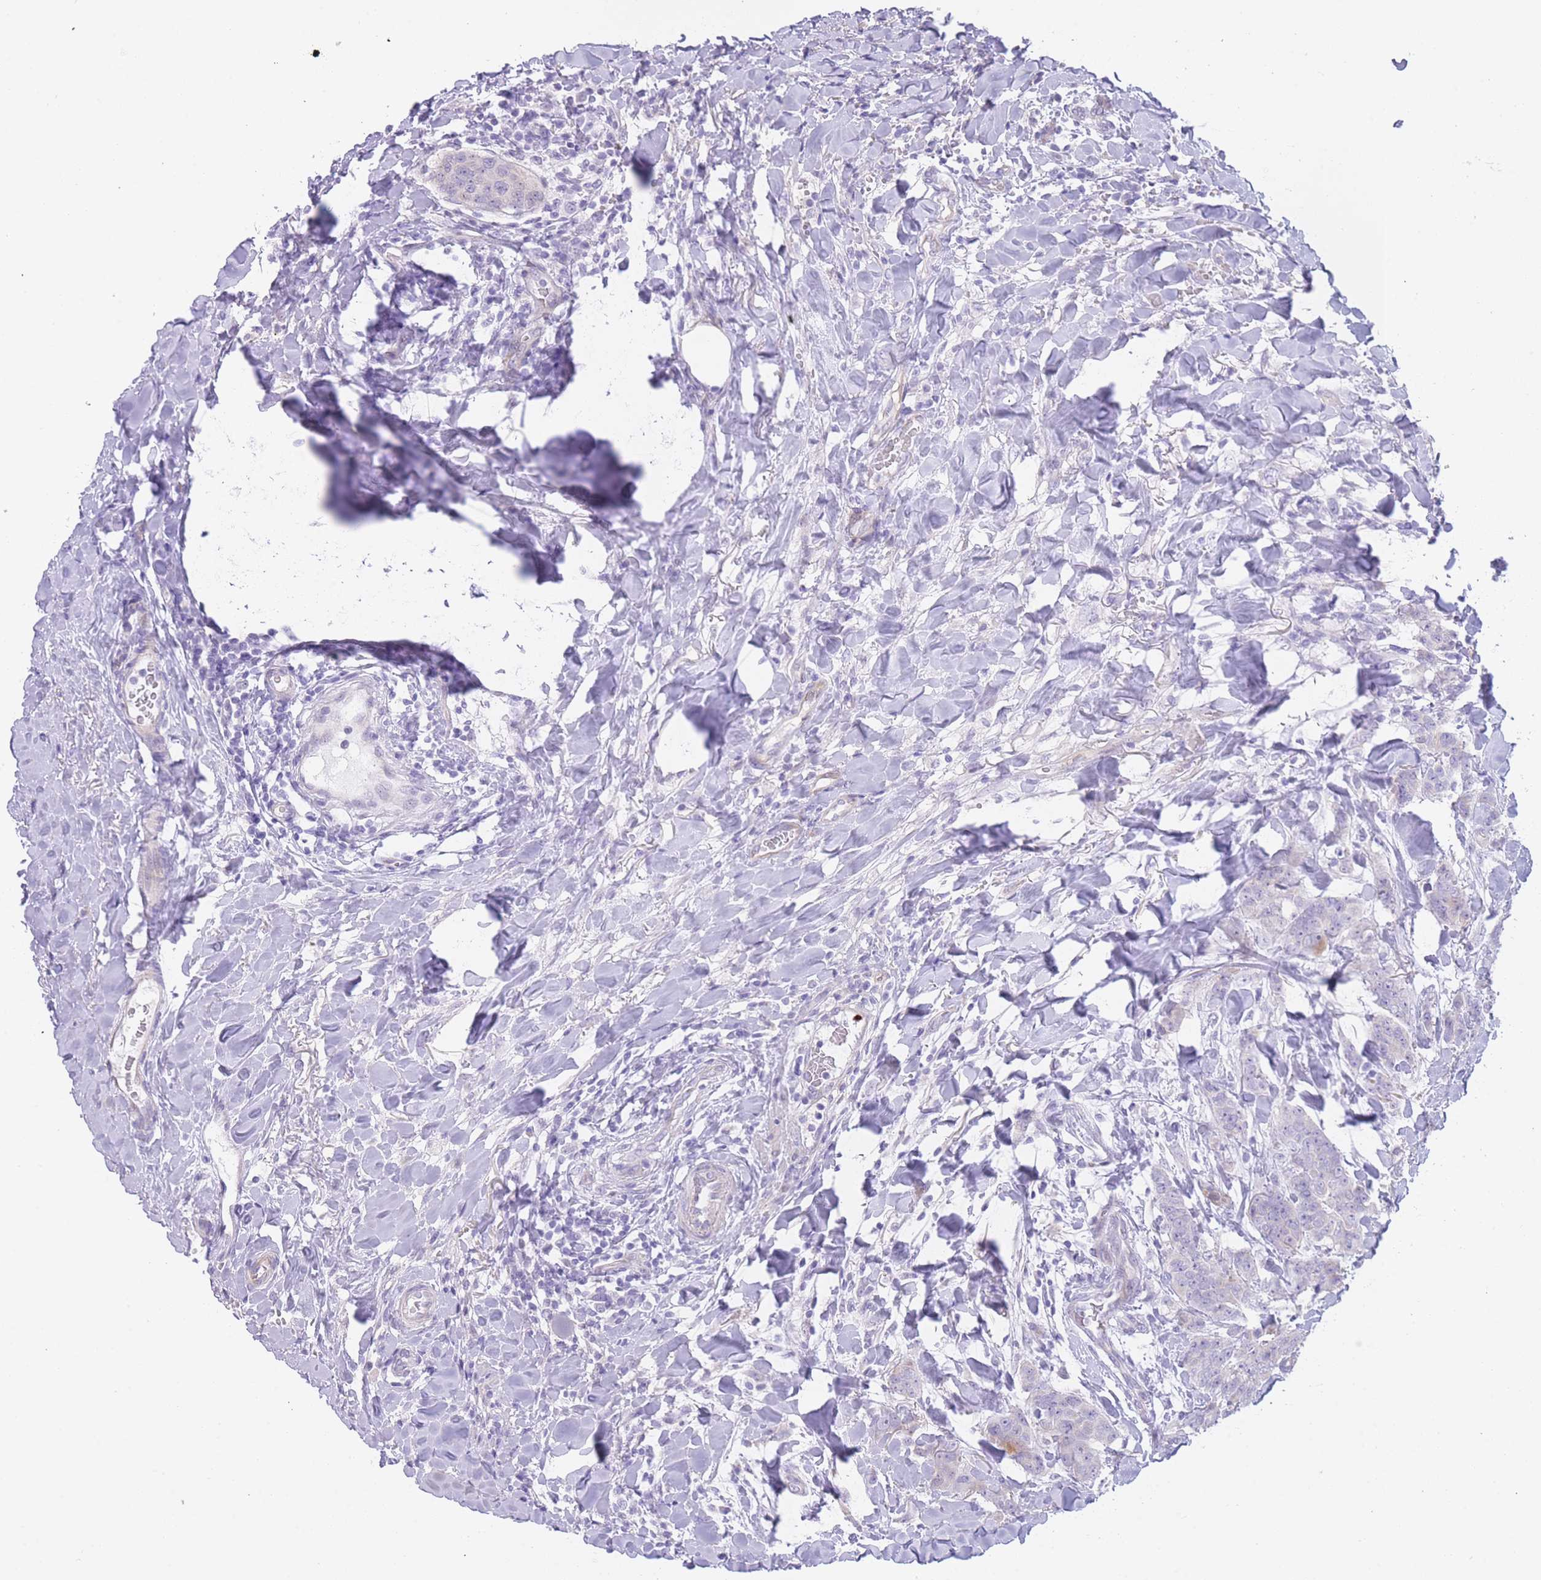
{"staining": {"intensity": "negative", "quantity": "none", "location": "none"}, "tissue": "breast cancer", "cell_type": "Tumor cells", "image_type": "cancer", "snomed": [{"axis": "morphology", "description": "Duct carcinoma"}, {"axis": "topography", "description": "Breast"}], "caption": "The immunohistochemistry (IHC) image has no significant positivity in tumor cells of breast cancer tissue.", "gene": "IMPG1", "patient": {"sex": "female", "age": 40}}